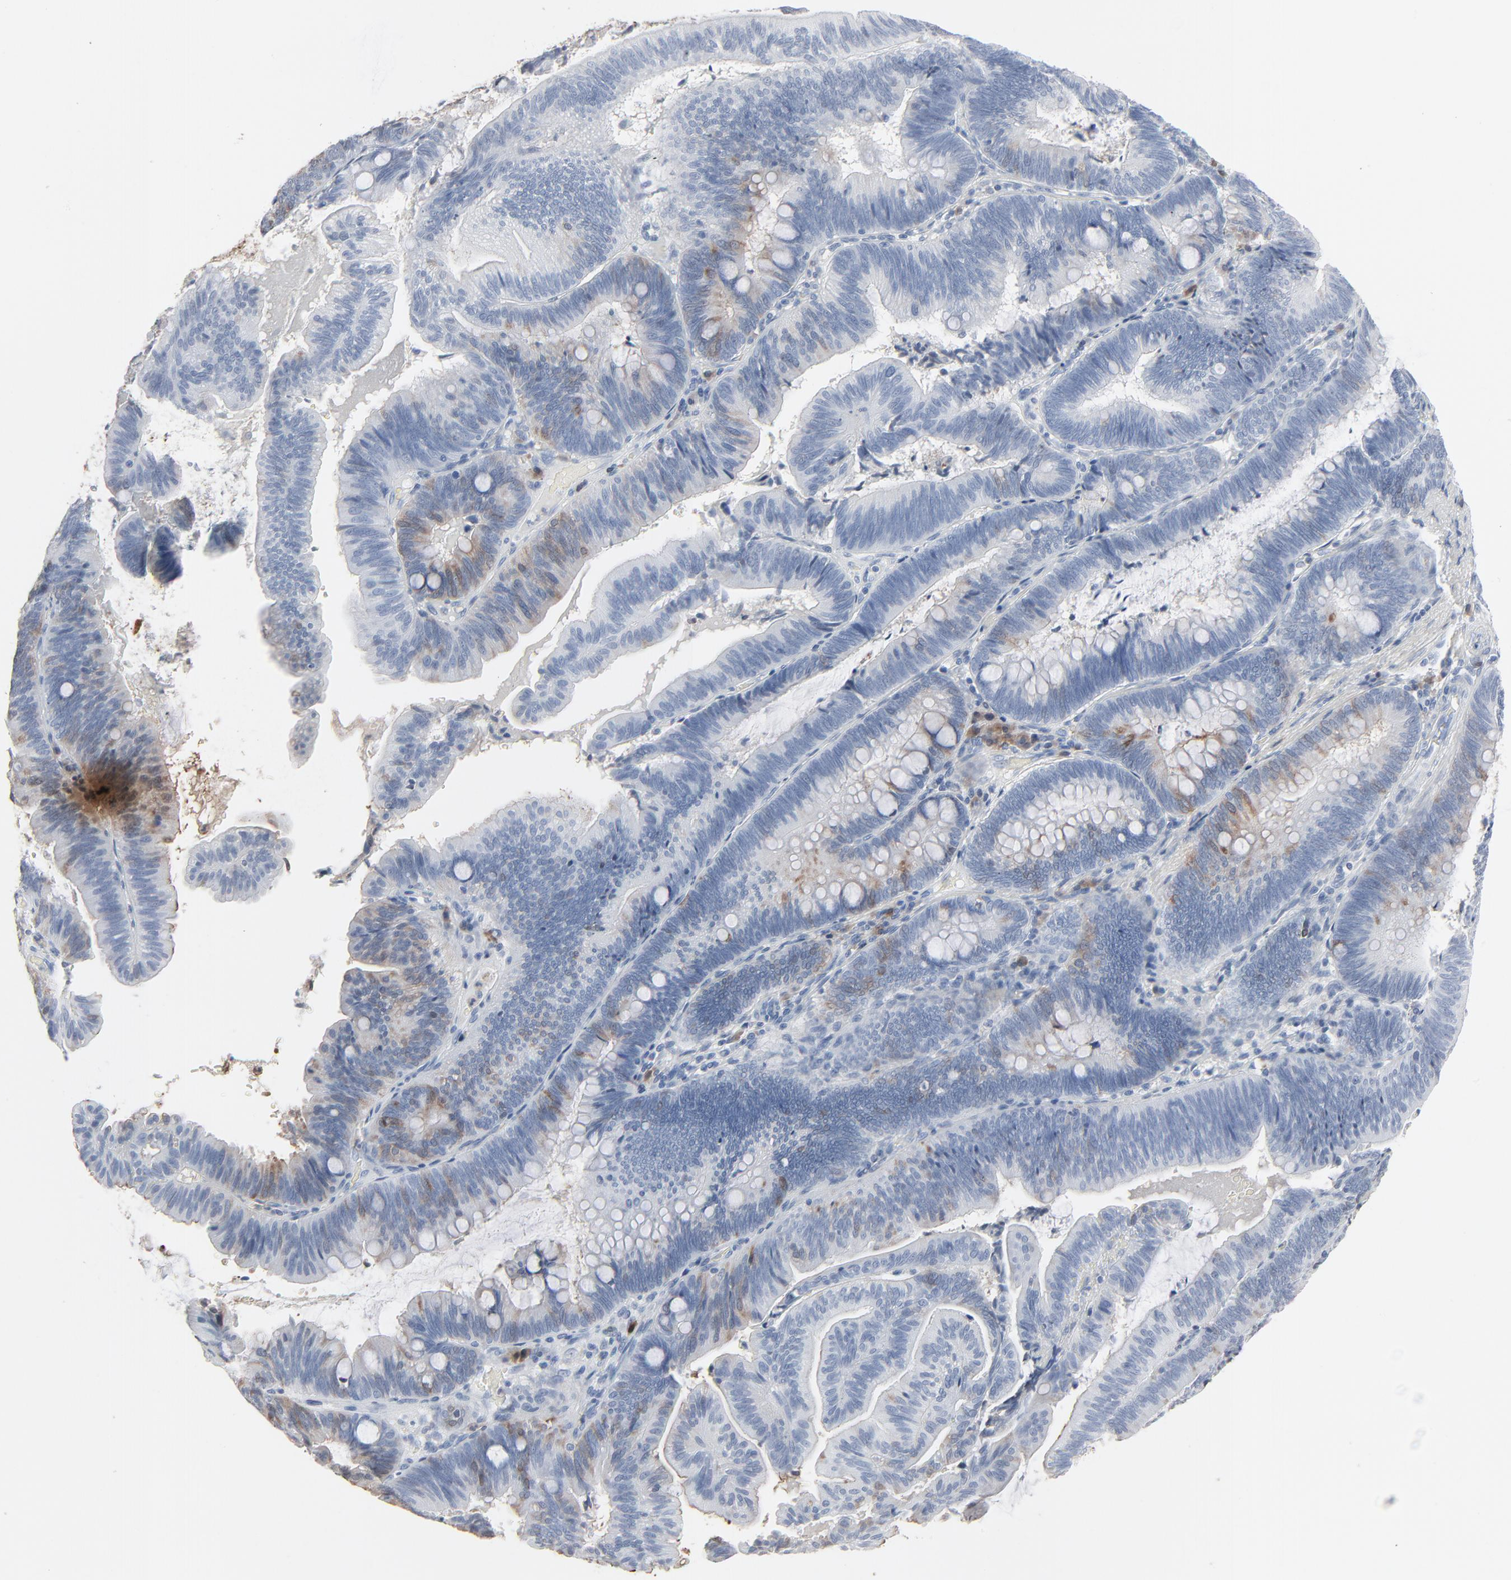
{"staining": {"intensity": "moderate", "quantity": "<25%", "location": "cytoplasmic/membranous"}, "tissue": "pancreatic cancer", "cell_type": "Tumor cells", "image_type": "cancer", "snomed": [{"axis": "morphology", "description": "Adenocarcinoma, NOS"}, {"axis": "topography", "description": "Pancreas"}], "caption": "IHC (DAB) staining of human pancreatic cancer shows moderate cytoplasmic/membranous protein expression in about <25% of tumor cells.", "gene": "PHGDH", "patient": {"sex": "male", "age": 82}}